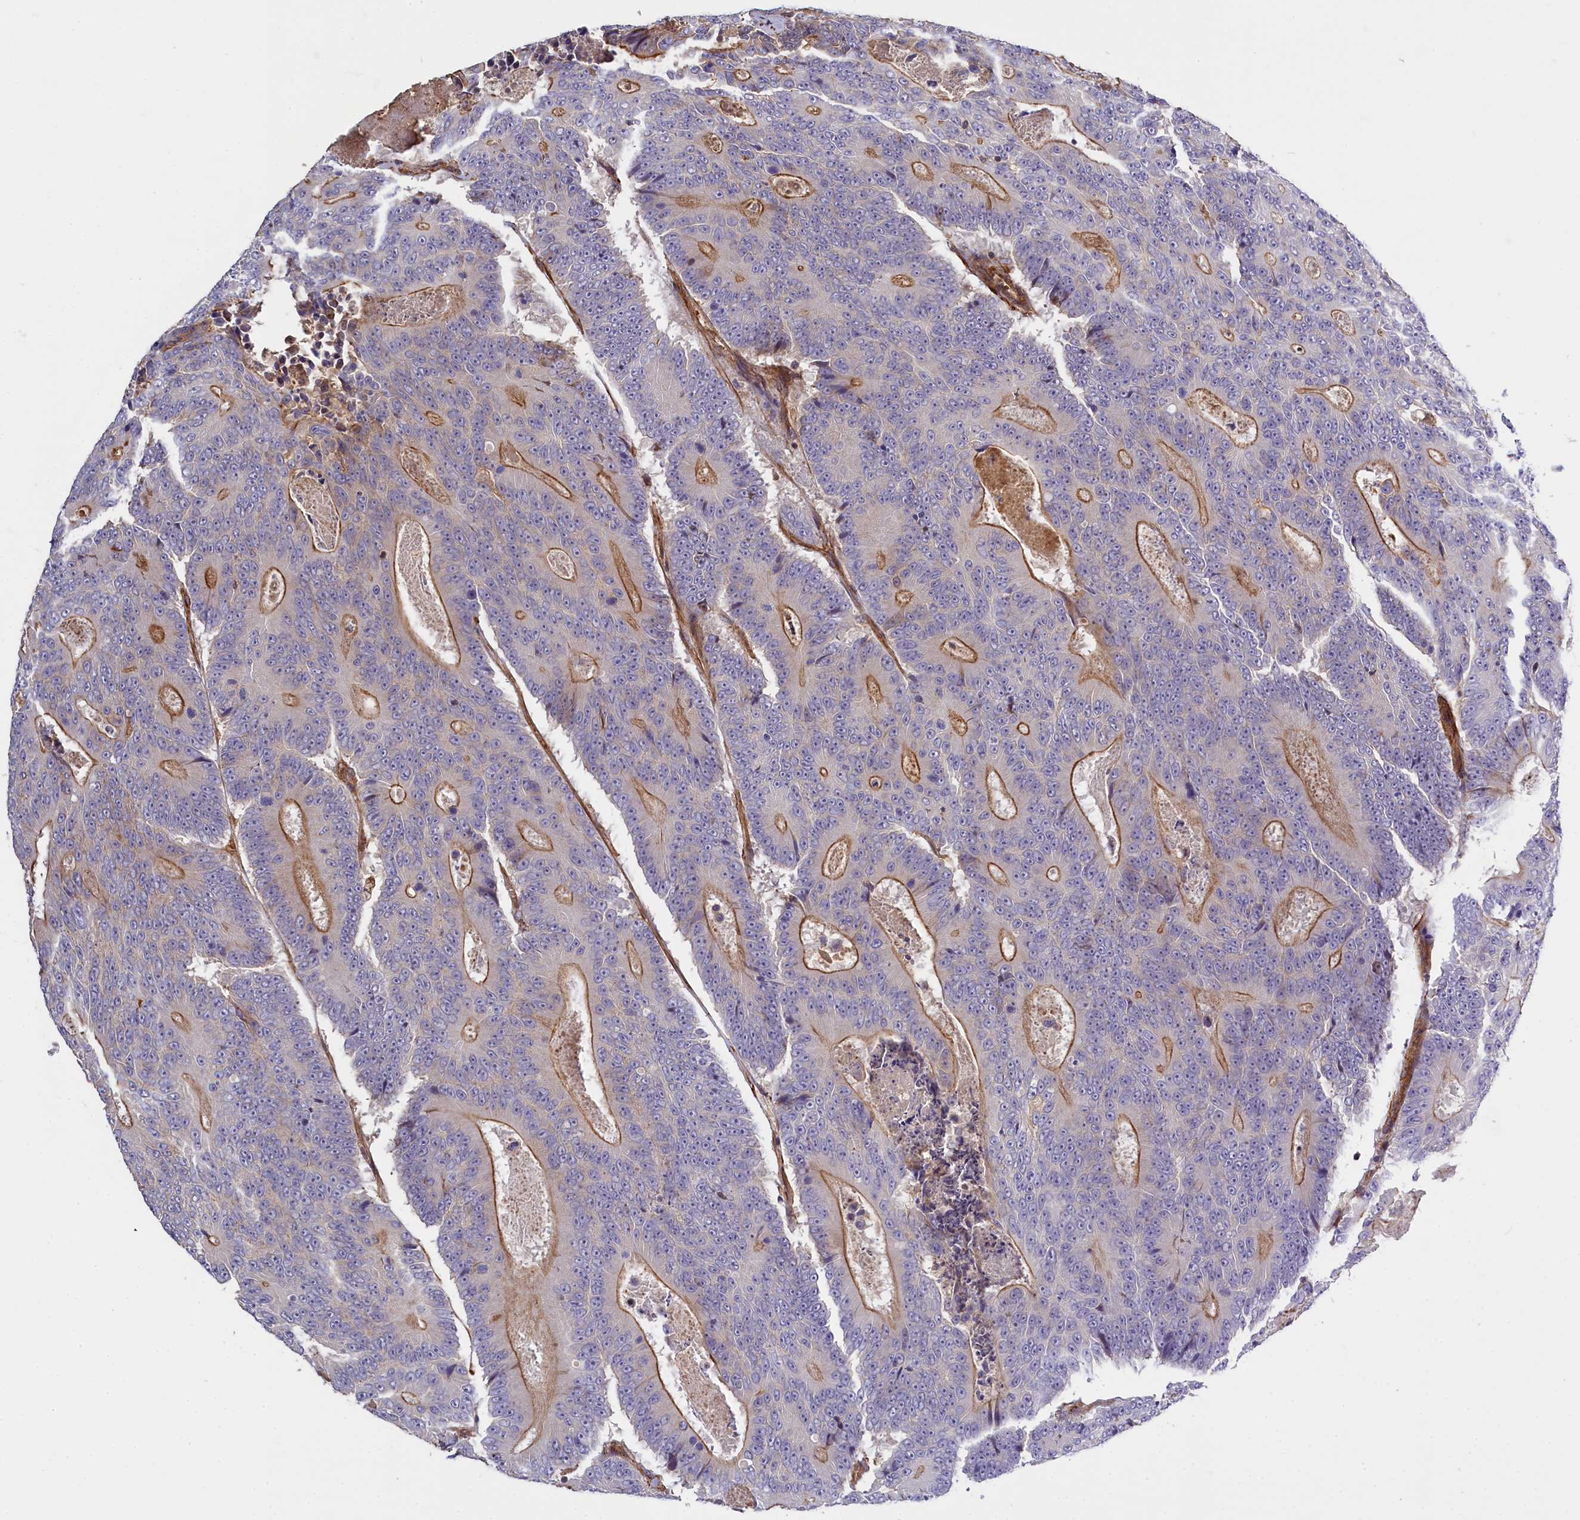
{"staining": {"intensity": "moderate", "quantity": "<25%", "location": "cytoplasmic/membranous"}, "tissue": "colorectal cancer", "cell_type": "Tumor cells", "image_type": "cancer", "snomed": [{"axis": "morphology", "description": "Adenocarcinoma, NOS"}, {"axis": "topography", "description": "Colon"}], "caption": "About <25% of tumor cells in colorectal cancer (adenocarcinoma) exhibit moderate cytoplasmic/membranous protein expression as visualized by brown immunohistochemical staining.", "gene": "FUZ", "patient": {"sex": "male", "age": 83}}